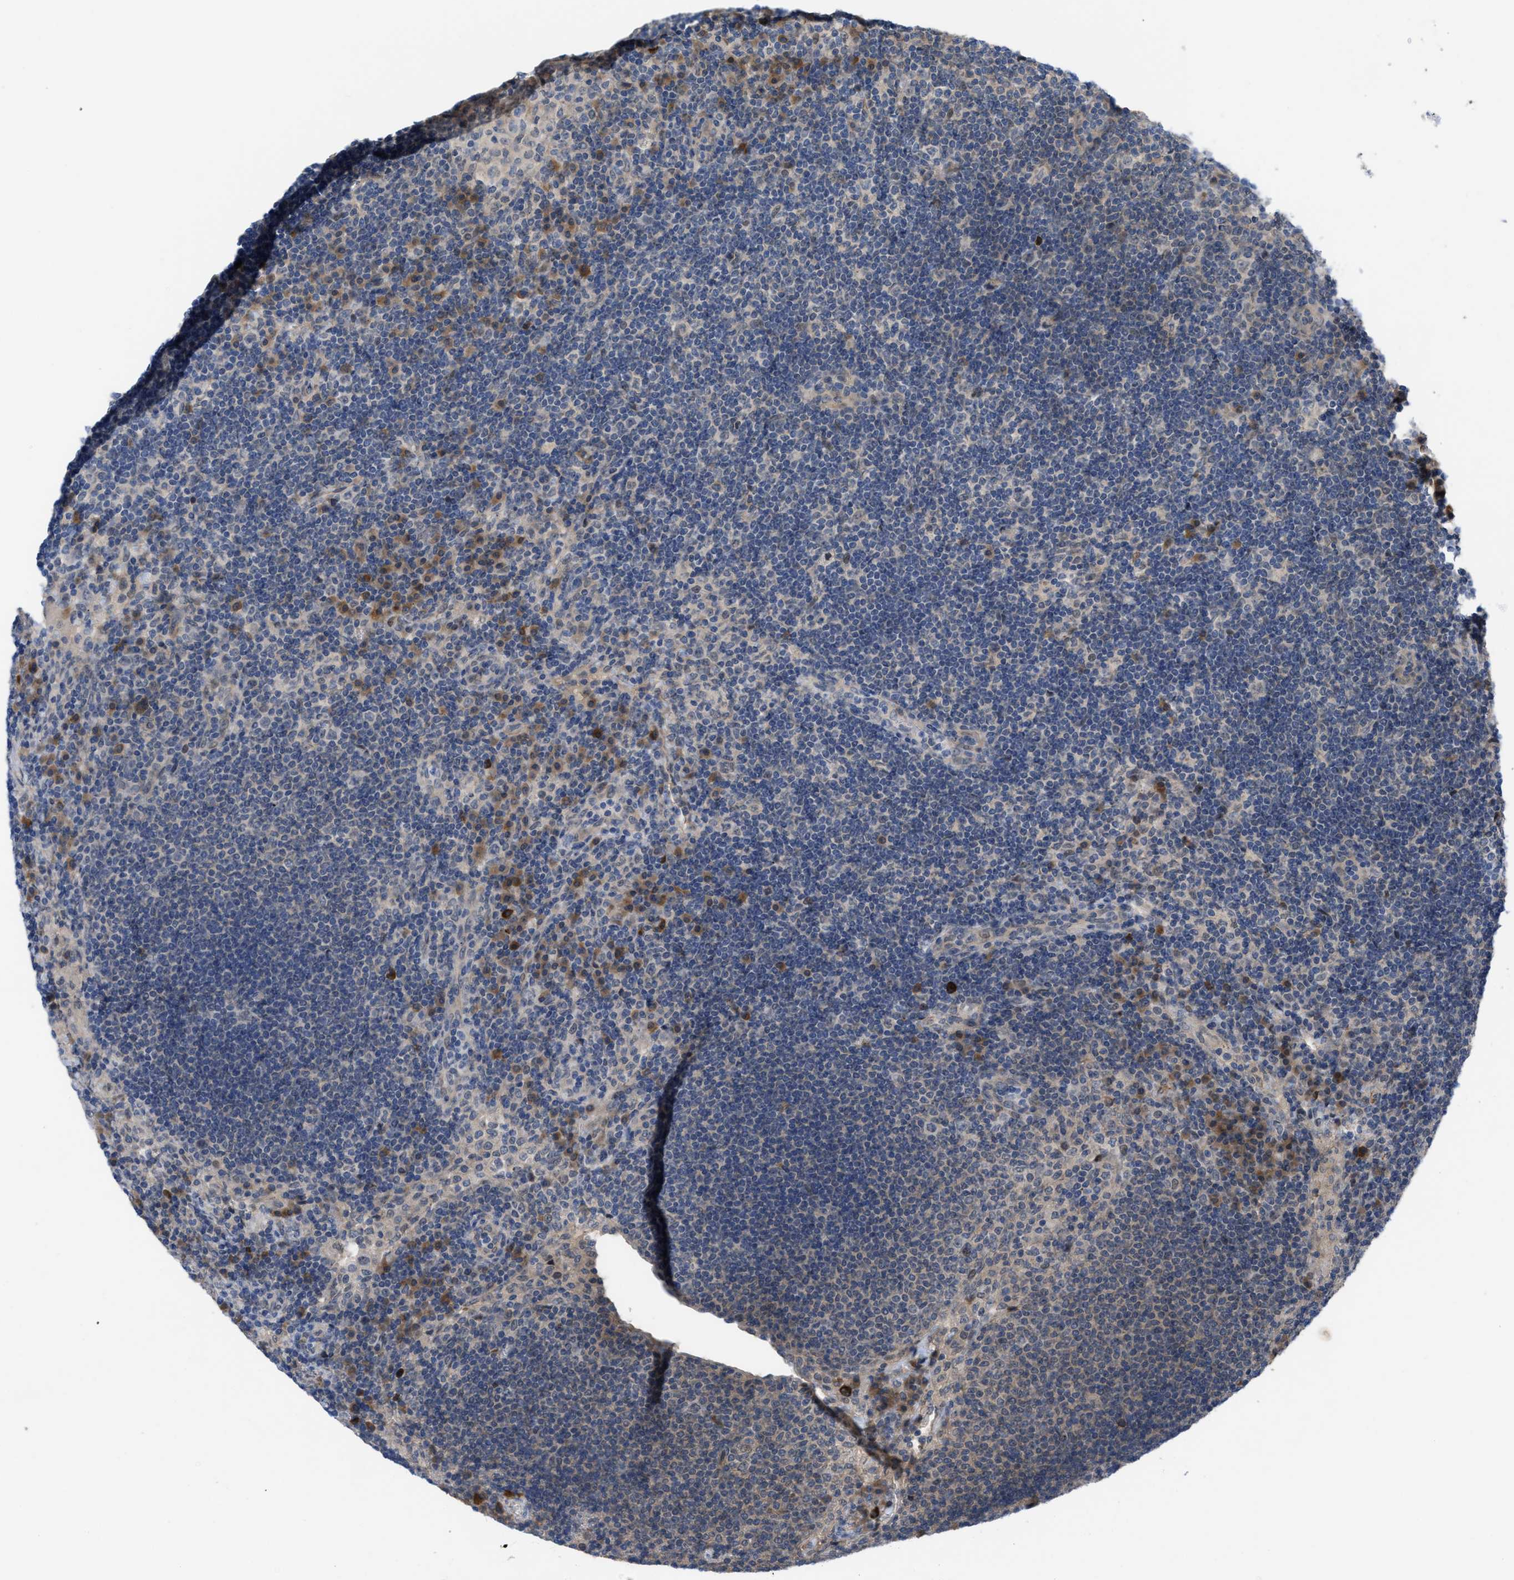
{"staining": {"intensity": "negative", "quantity": "none", "location": "none"}, "tissue": "lymph node", "cell_type": "Germinal center cells", "image_type": "normal", "snomed": [{"axis": "morphology", "description": "Normal tissue, NOS"}, {"axis": "topography", "description": "Lymph node"}], "caption": "This is an immunohistochemistry histopathology image of unremarkable lymph node. There is no positivity in germinal center cells.", "gene": "IL17RE", "patient": {"sex": "female", "age": 53}}